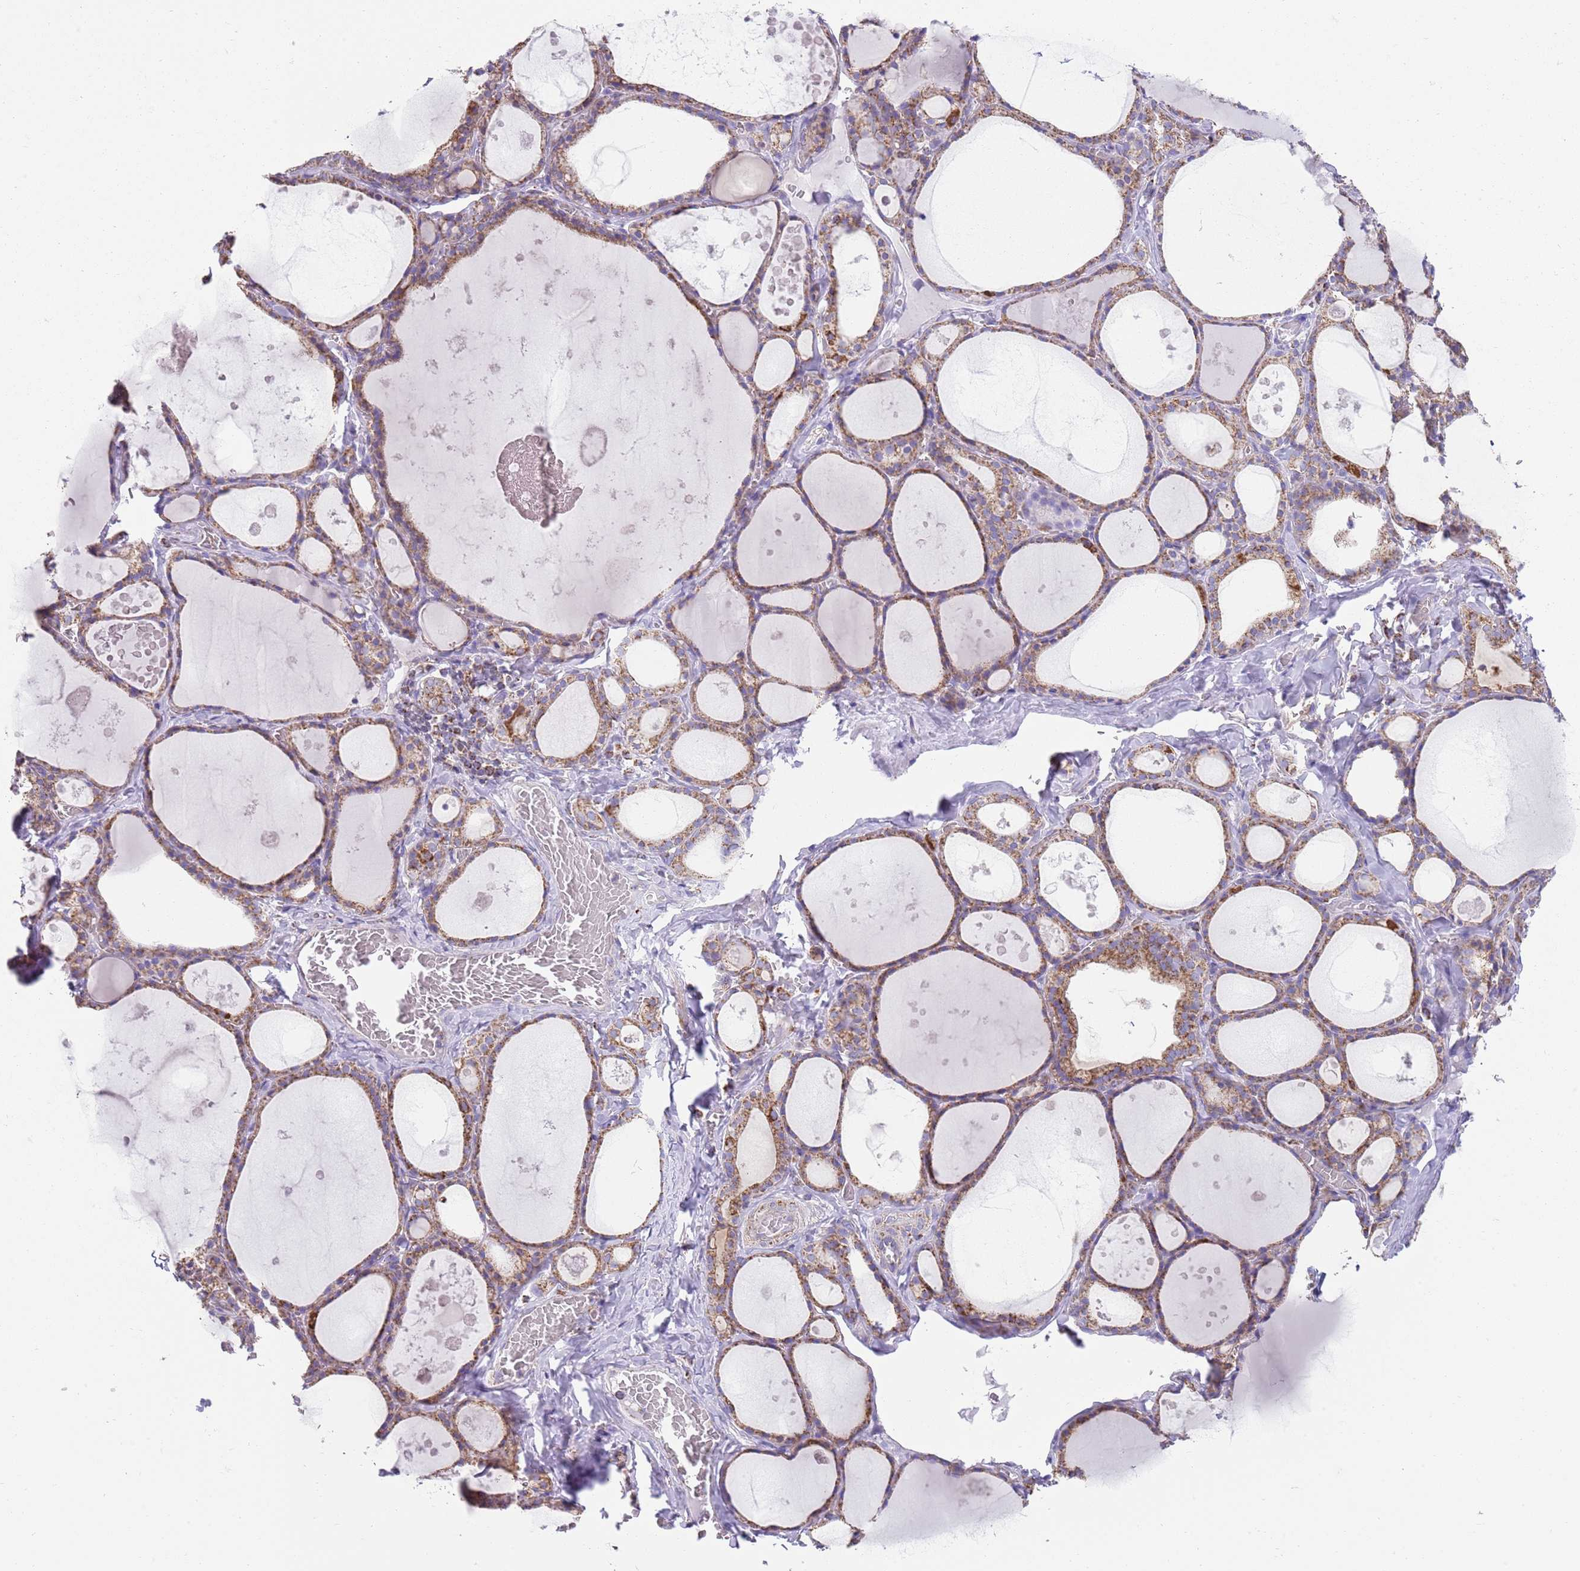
{"staining": {"intensity": "moderate", "quantity": ">75%", "location": "cytoplasmic/membranous"}, "tissue": "thyroid gland", "cell_type": "Glandular cells", "image_type": "normal", "snomed": [{"axis": "morphology", "description": "Normal tissue, NOS"}, {"axis": "topography", "description": "Thyroid gland"}], "caption": "Normal thyroid gland demonstrates moderate cytoplasmic/membranous staining in approximately >75% of glandular cells (Stains: DAB (3,3'-diaminobenzidine) in brown, nuclei in blue, Microscopy: brightfield microscopy at high magnification)..", "gene": "TTLL1", "patient": {"sex": "male", "age": 56}}